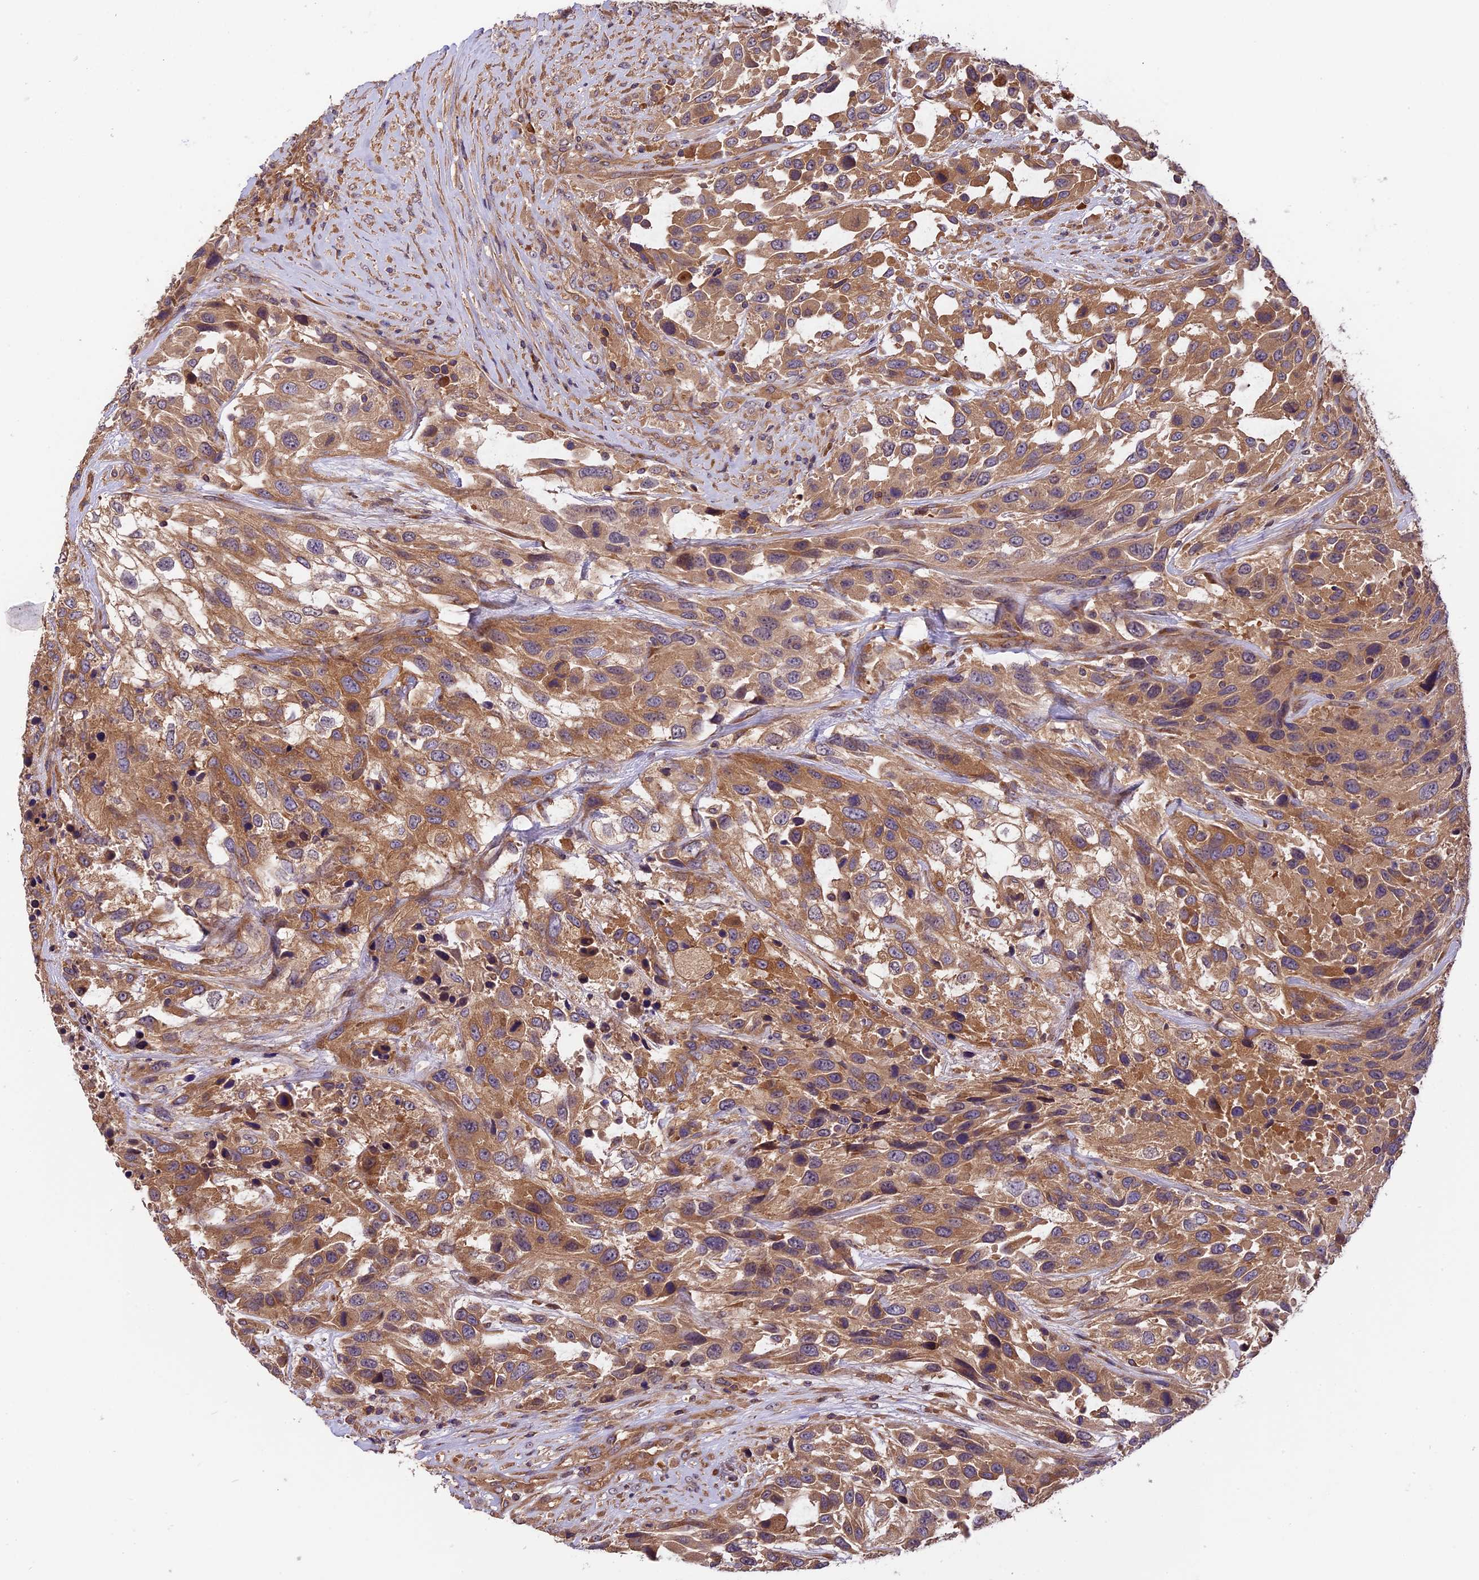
{"staining": {"intensity": "moderate", "quantity": ">75%", "location": "cytoplasmic/membranous"}, "tissue": "urothelial cancer", "cell_type": "Tumor cells", "image_type": "cancer", "snomed": [{"axis": "morphology", "description": "Urothelial carcinoma, High grade"}, {"axis": "topography", "description": "Urinary bladder"}], "caption": "Immunohistochemical staining of human high-grade urothelial carcinoma displays moderate cytoplasmic/membranous protein staining in about >75% of tumor cells.", "gene": "SETD6", "patient": {"sex": "female", "age": 70}}